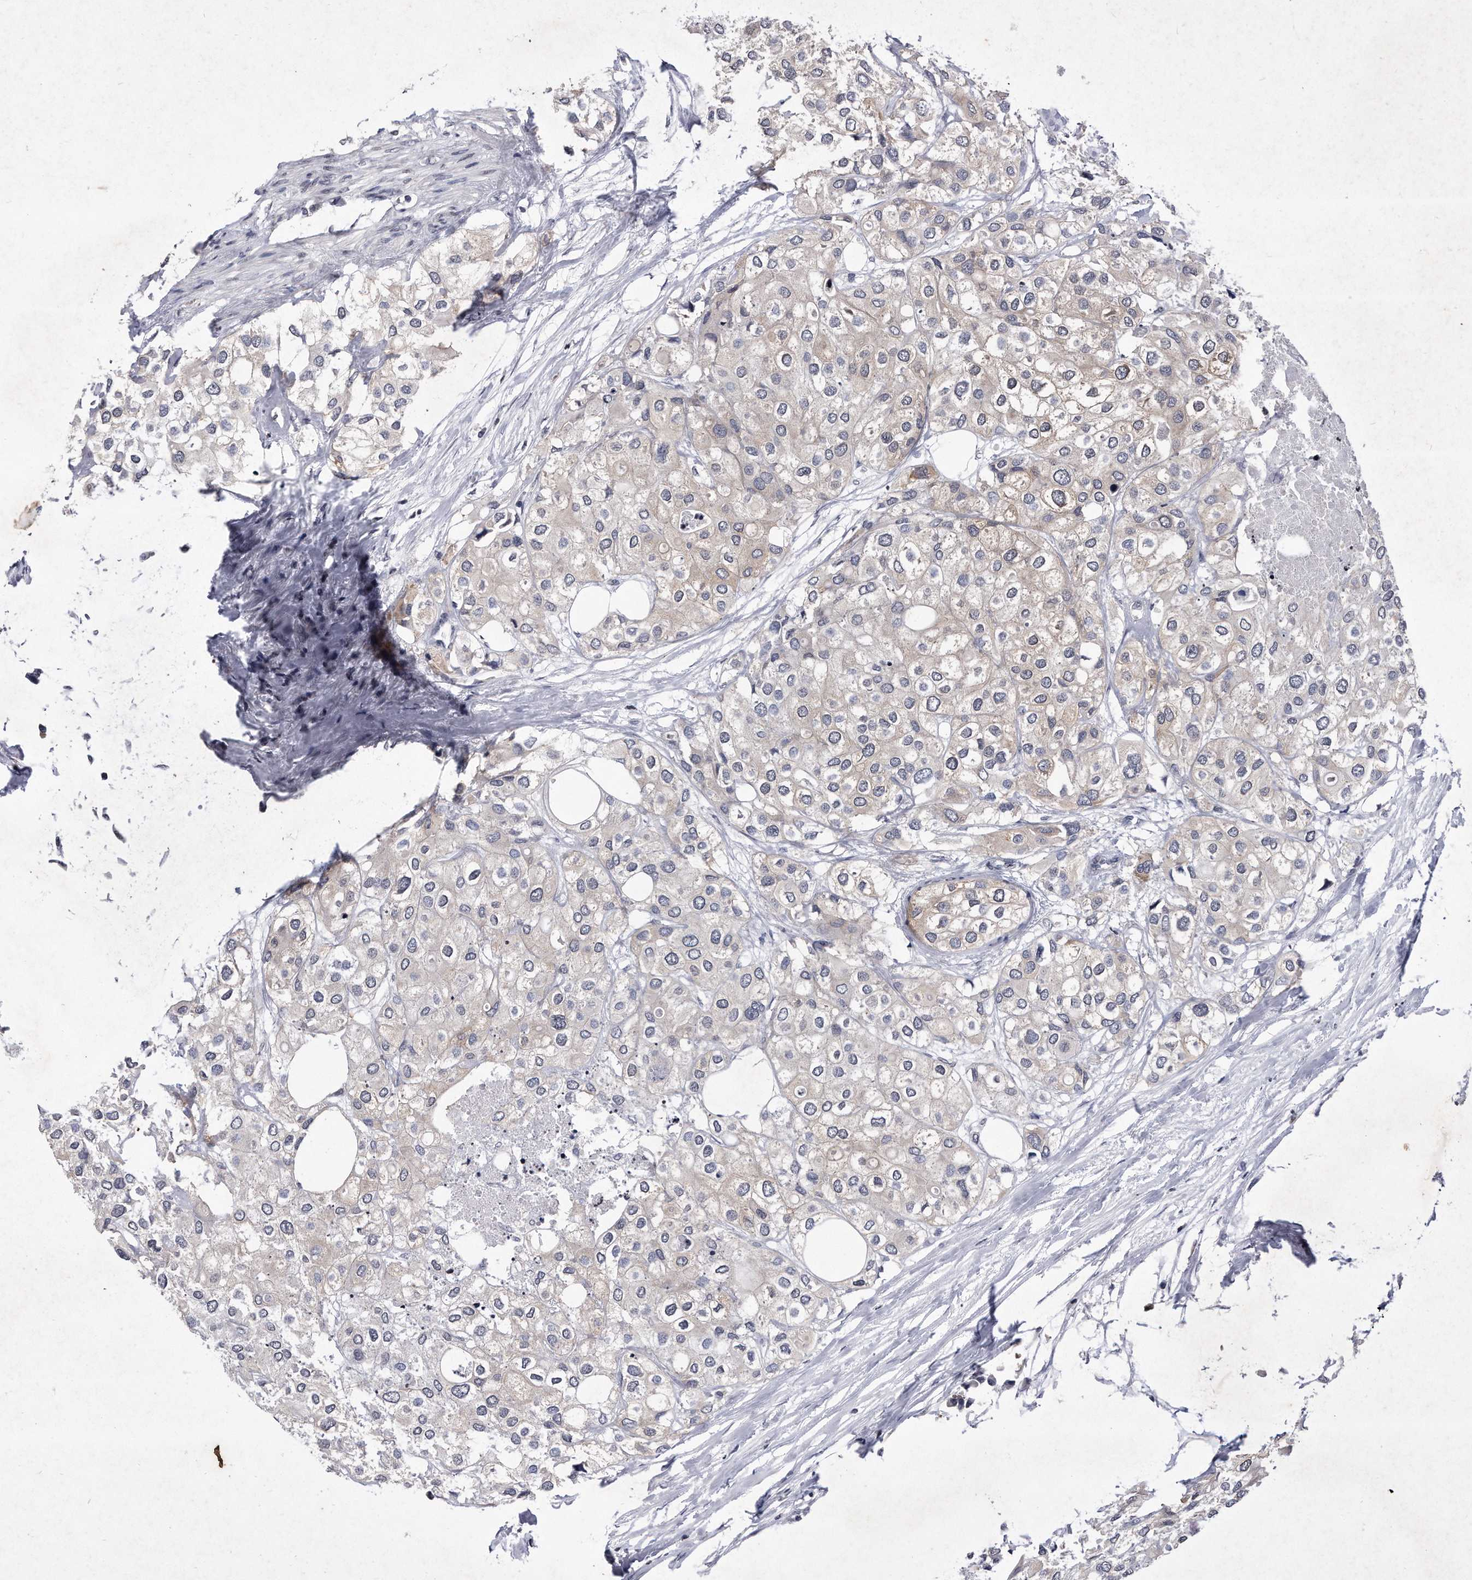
{"staining": {"intensity": "negative", "quantity": "none", "location": "none"}, "tissue": "urothelial cancer", "cell_type": "Tumor cells", "image_type": "cancer", "snomed": [{"axis": "morphology", "description": "Urothelial carcinoma, High grade"}, {"axis": "topography", "description": "Urinary bladder"}], "caption": "DAB (3,3'-diaminobenzidine) immunohistochemical staining of urothelial cancer demonstrates no significant expression in tumor cells. (Stains: DAB immunohistochemistry with hematoxylin counter stain, Microscopy: brightfield microscopy at high magnification).", "gene": "DAB1", "patient": {"sex": "male", "age": 64}}